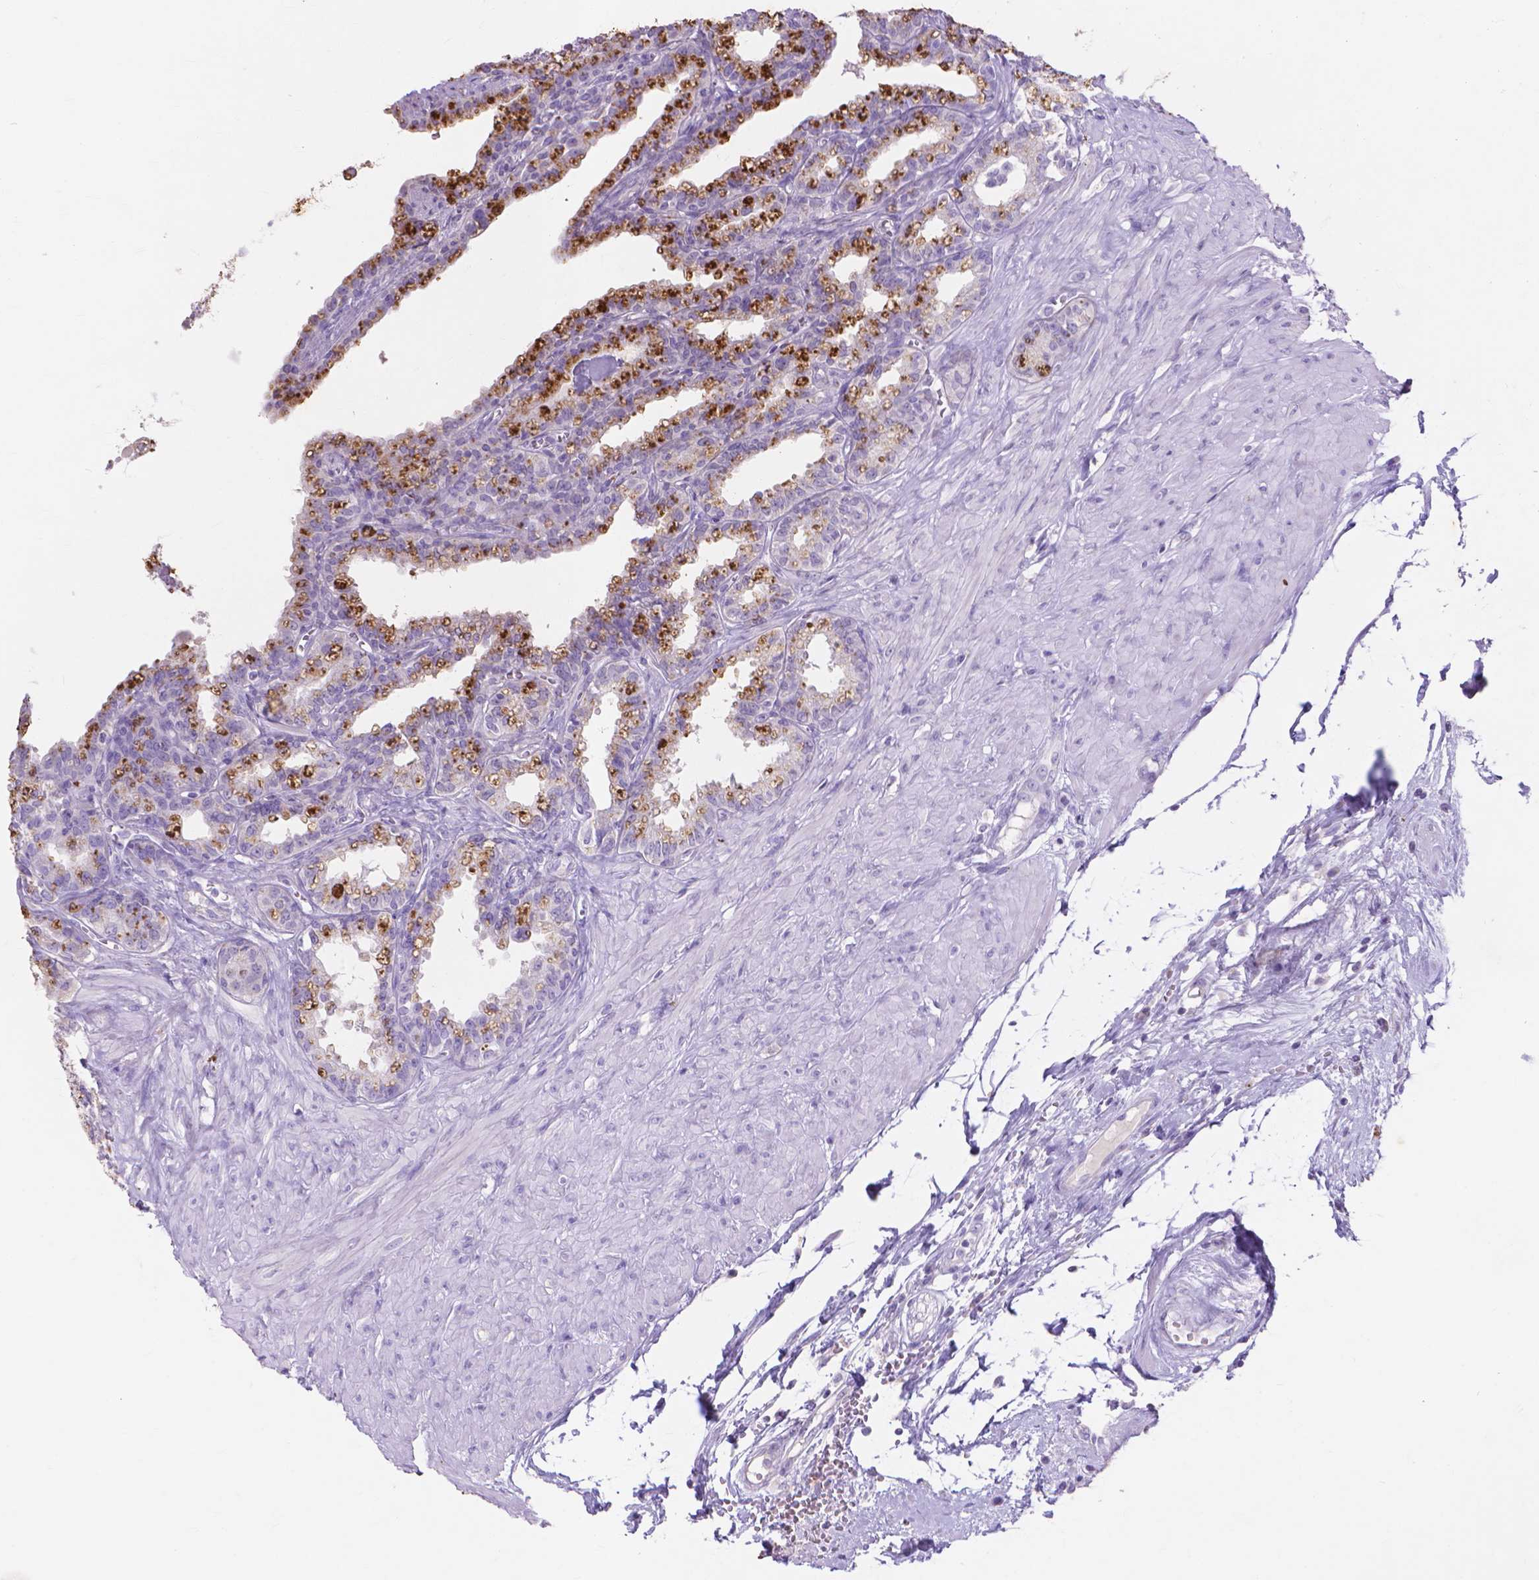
{"staining": {"intensity": "negative", "quantity": "none", "location": "none"}, "tissue": "seminal vesicle", "cell_type": "Glandular cells", "image_type": "normal", "snomed": [{"axis": "morphology", "description": "Normal tissue, NOS"}, {"axis": "morphology", "description": "Urothelial carcinoma, NOS"}, {"axis": "topography", "description": "Urinary bladder"}, {"axis": "topography", "description": "Seminal veicle"}], "caption": "DAB immunohistochemical staining of benign seminal vesicle displays no significant staining in glandular cells.", "gene": "MMP11", "patient": {"sex": "male", "age": 76}}